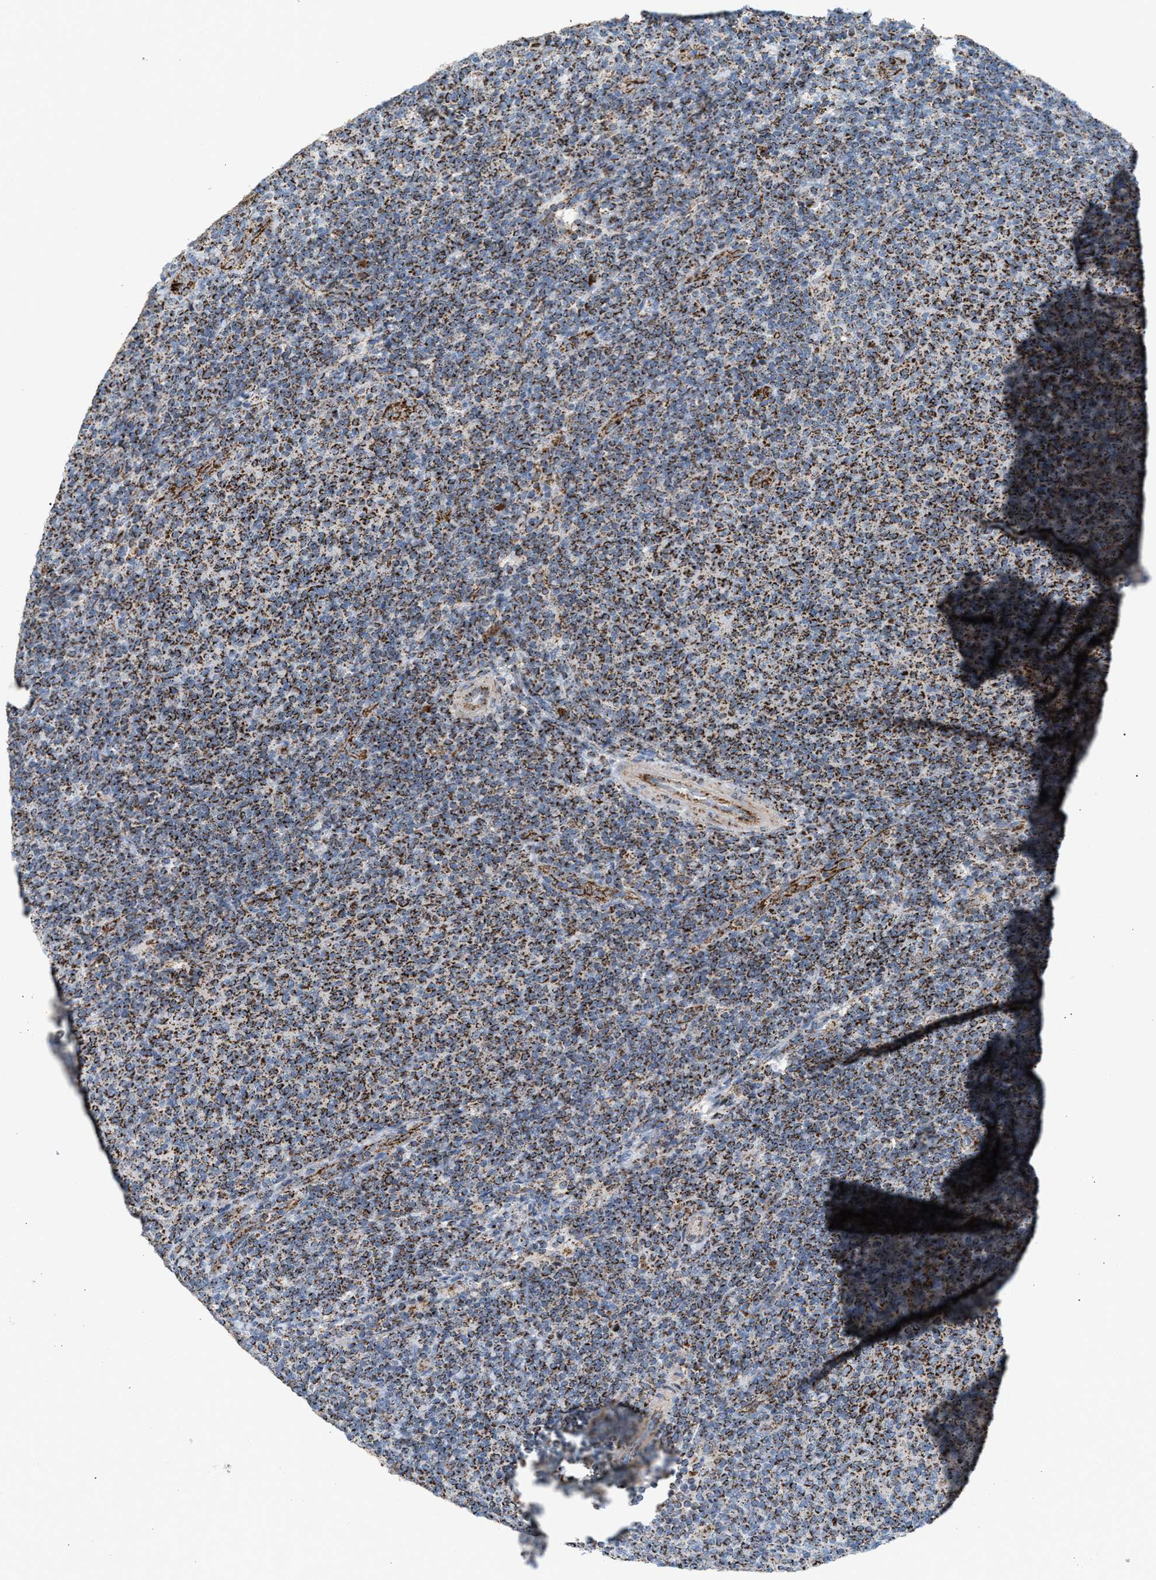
{"staining": {"intensity": "moderate", "quantity": ">75%", "location": "cytoplasmic/membranous"}, "tissue": "lymphoma", "cell_type": "Tumor cells", "image_type": "cancer", "snomed": [{"axis": "morphology", "description": "Malignant lymphoma, non-Hodgkin's type, Low grade"}, {"axis": "topography", "description": "Lymph node"}], "caption": "Immunohistochemistry (IHC) (DAB (3,3'-diaminobenzidine)) staining of human lymphoma demonstrates moderate cytoplasmic/membranous protein staining in about >75% of tumor cells.", "gene": "PMPCA", "patient": {"sex": "male", "age": 66}}